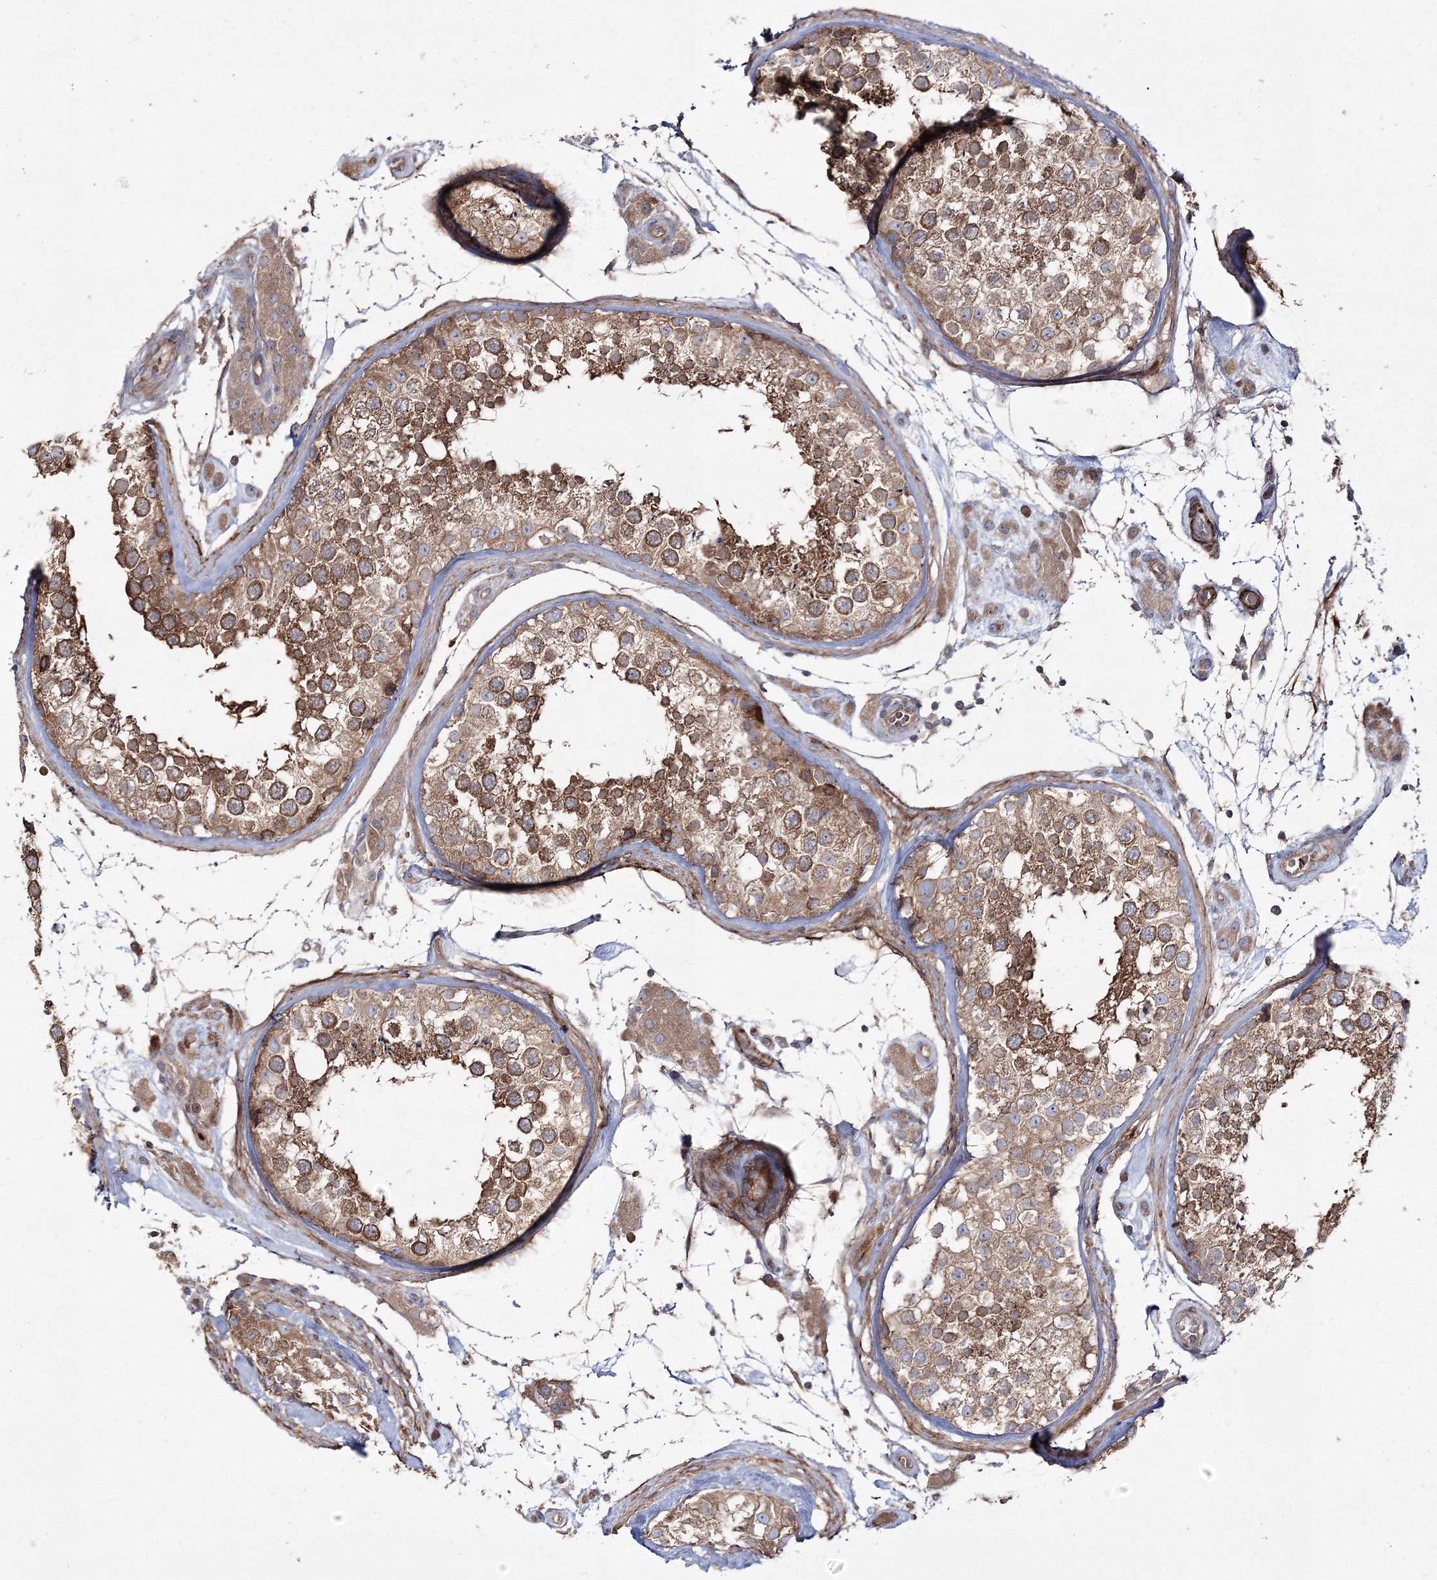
{"staining": {"intensity": "moderate", "quantity": ">75%", "location": "cytoplasmic/membranous"}, "tissue": "testis", "cell_type": "Cells in seminiferous ducts", "image_type": "normal", "snomed": [{"axis": "morphology", "description": "Normal tissue, NOS"}, {"axis": "topography", "description": "Testis"}], "caption": "The immunohistochemical stain labels moderate cytoplasmic/membranous expression in cells in seminiferous ducts of unremarkable testis. Using DAB (3,3'-diaminobenzidine) (brown) and hematoxylin (blue) stains, captured at high magnification using brightfield microscopy.", "gene": "ZSWIM6", "patient": {"sex": "male", "age": 46}}